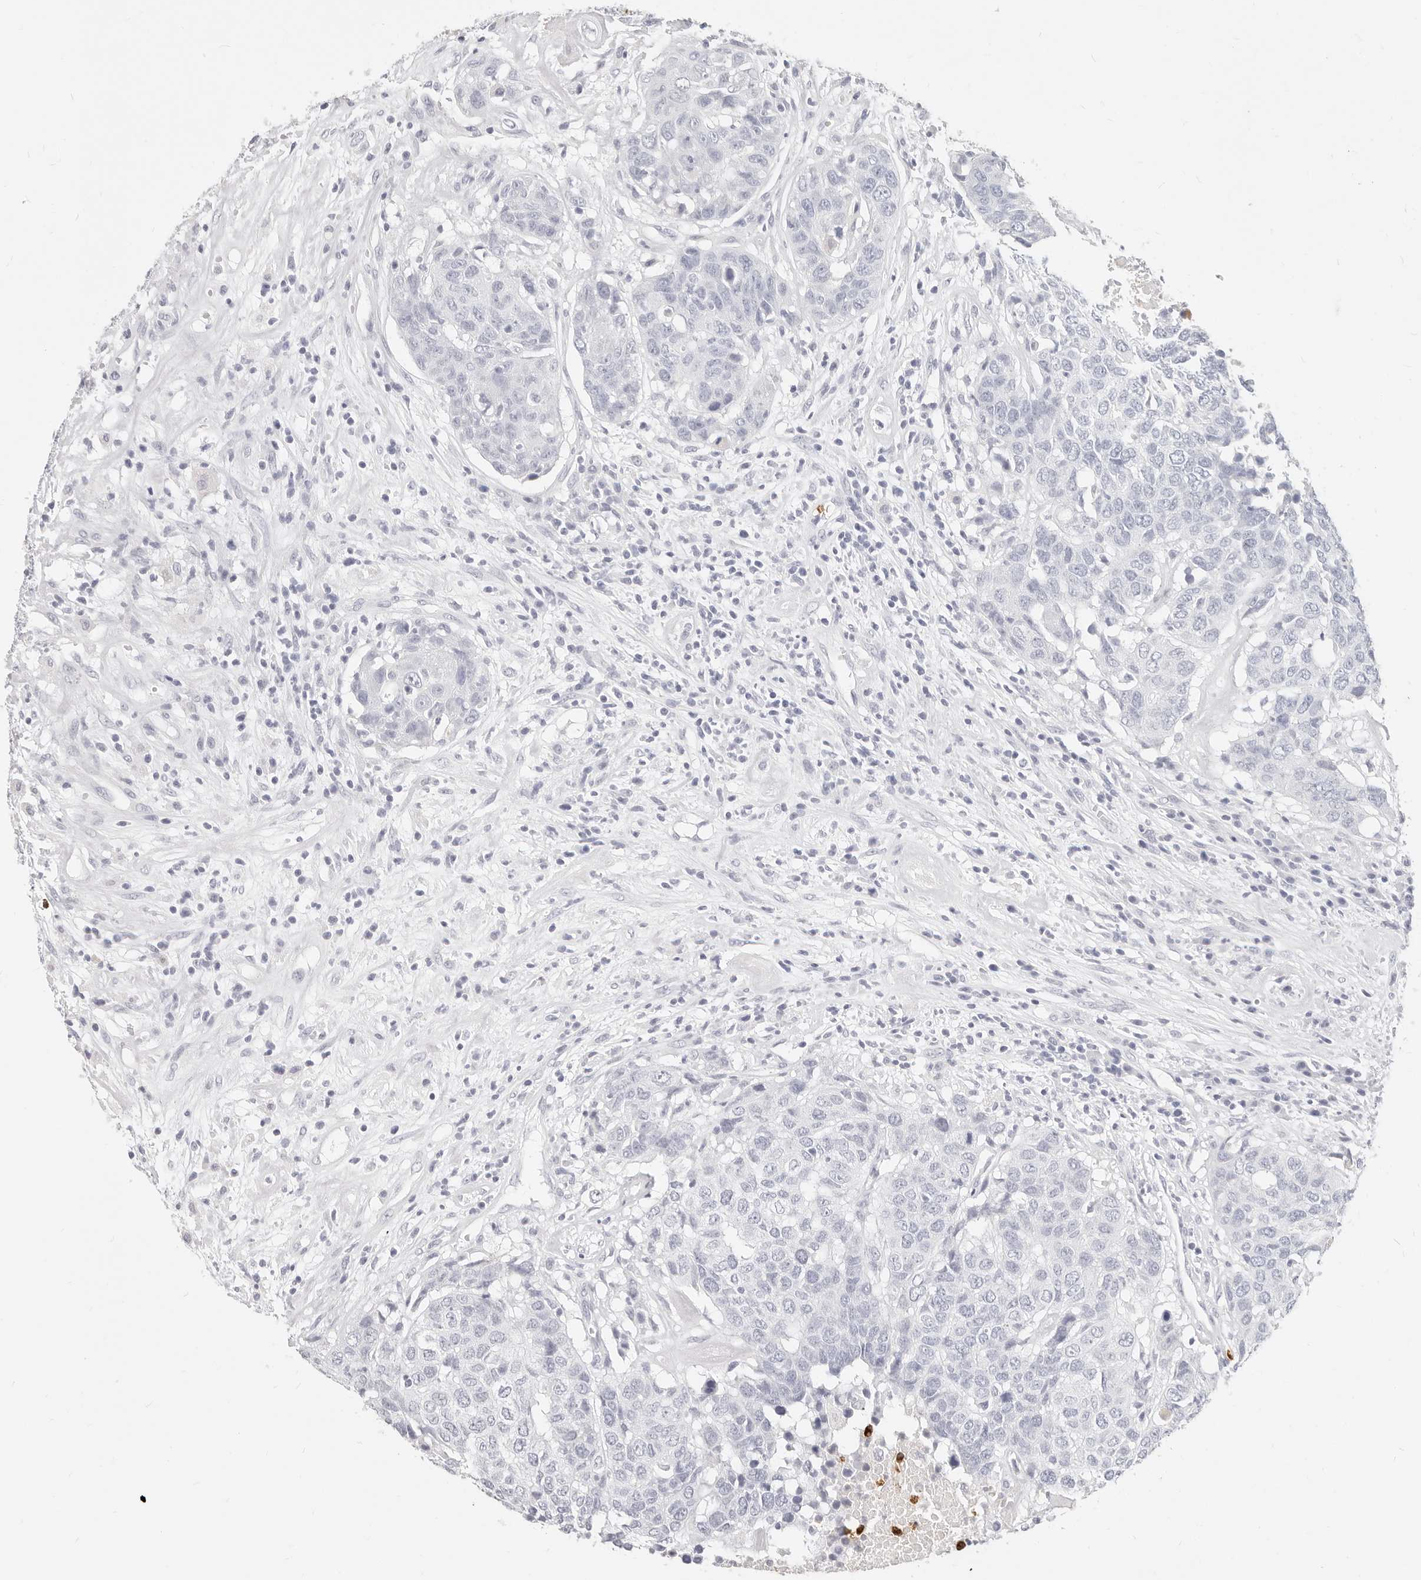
{"staining": {"intensity": "negative", "quantity": "none", "location": "none"}, "tissue": "head and neck cancer", "cell_type": "Tumor cells", "image_type": "cancer", "snomed": [{"axis": "morphology", "description": "Squamous cell carcinoma, NOS"}, {"axis": "topography", "description": "Head-Neck"}], "caption": "Tumor cells show no significant protein expression in head and neck cancer (squamous cell carcinoma).", "gene": "CAMP", "patient": {"sex": "male", "age": 66}}